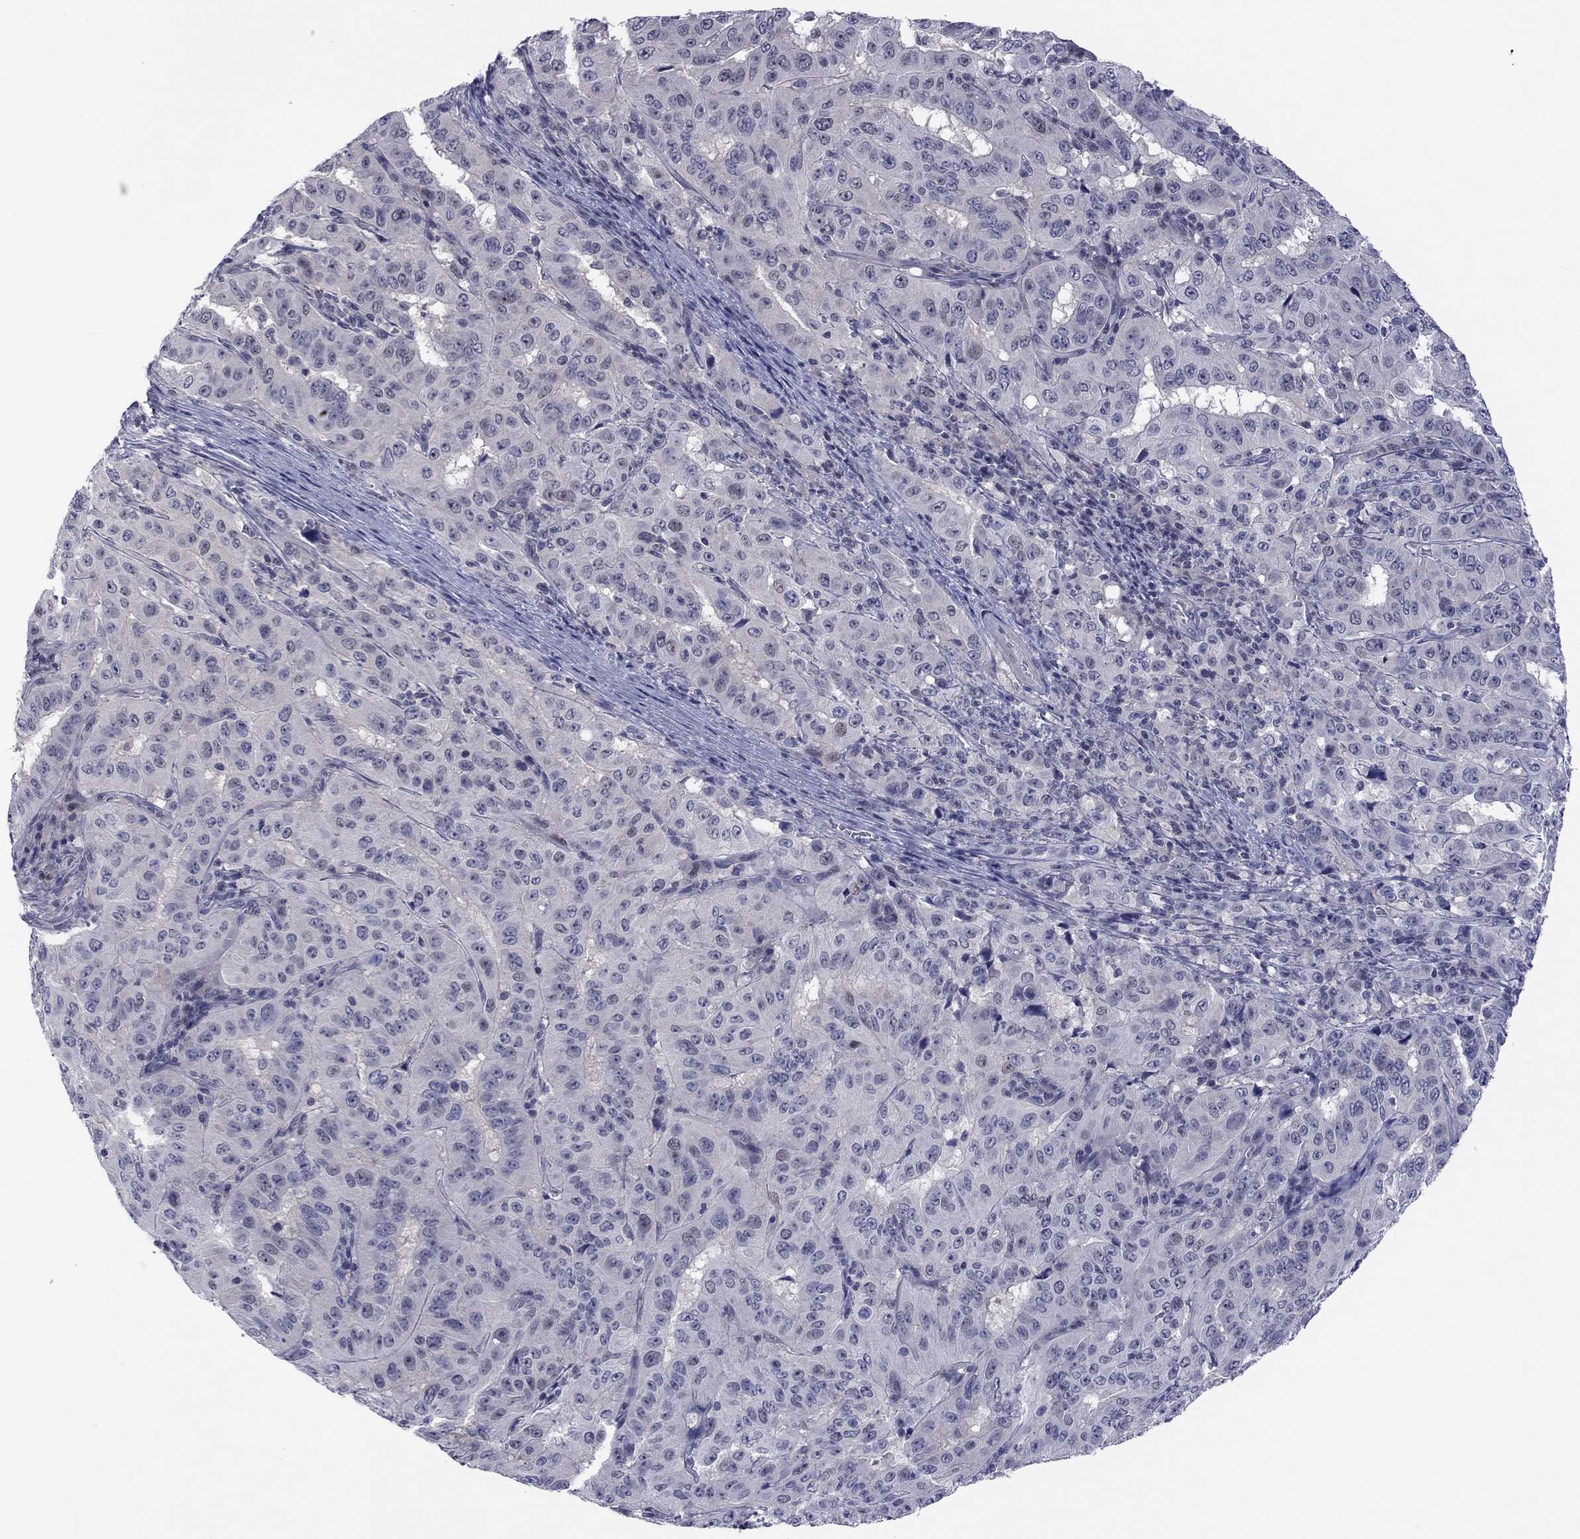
{"staining": {"intensity": "negative", "quantity": "none", "location": "none"}, "tissue": "pancreatic cancer", "cell_type": "Tumor cells", "image_type": "cancer", "snomed": [{"axis": "morphology", "description": "Adenocarcinoma, NOS"}, {"axis": "topography", "description": "Pancreas"}], "caption": "This is an immunohistochemistry histopathology image of adenocarcinoma (pancreatic). There is no staining in tumor cells.", "gene": "POU5F2", "patient": {"sex": "male", "age": 63}}